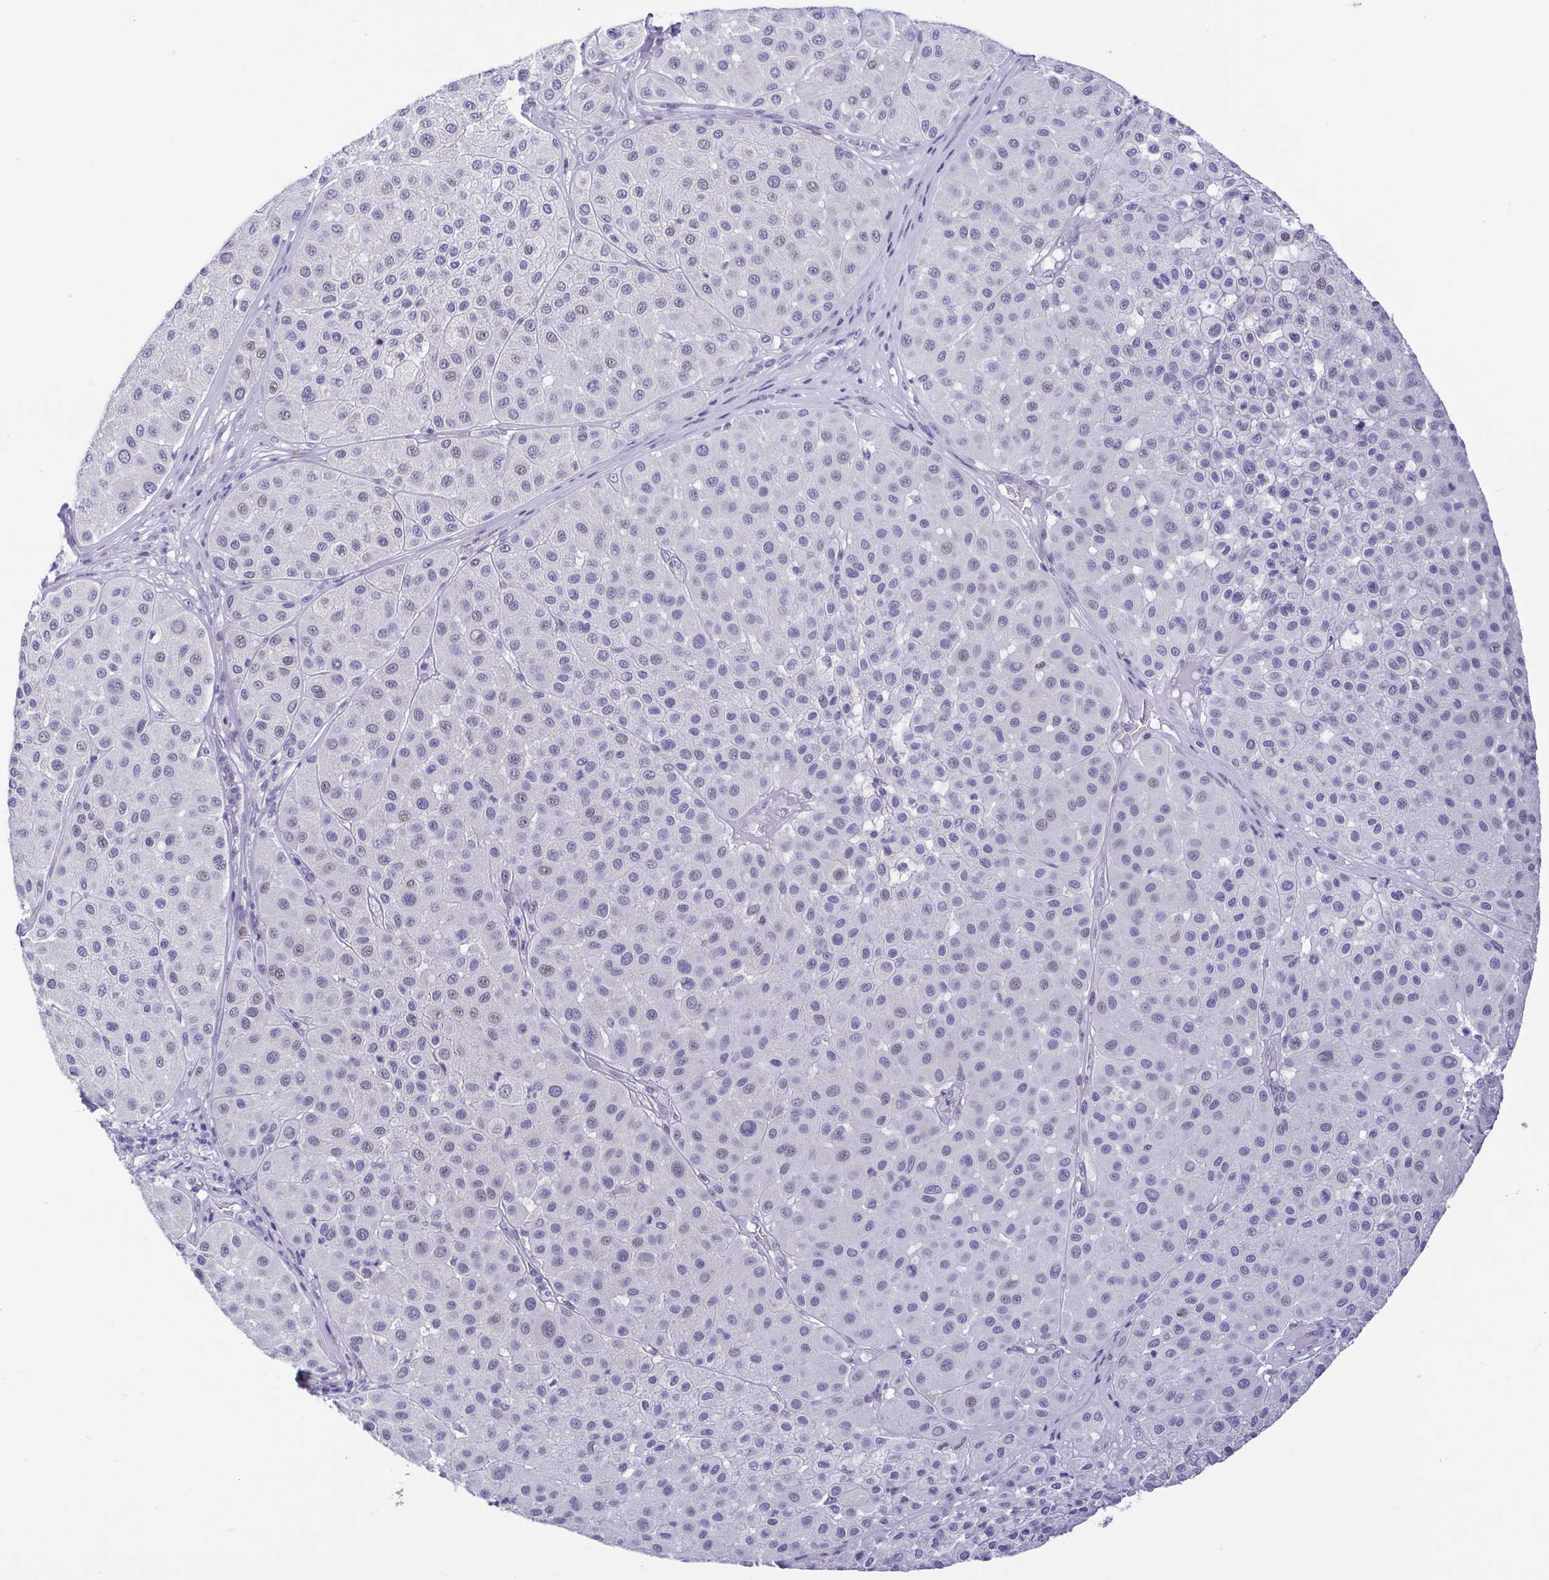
{"staining": {"intensity": "negative", "quantity": "none", "location": "none"}, "tissue": "melanoma", "cell_type": "Tumor cells", "image_type": "cancer", "snomed": [{"axis": "morphology", "description": "Malignant melanoma, Metastatic site"}, {"axis": "topography", "description": "Smooth muscle"}], "caption": "High magnification brightfield microscopy of malignant melanoma (metastatic site) stained with DAB (3,3'-diaminobenzidine) (brown) and counterstained with hematoxylin (blue): tumor cells show no significant staining.", "gene": "PERM1", "patient": {"sex": "male", "age": 41}}